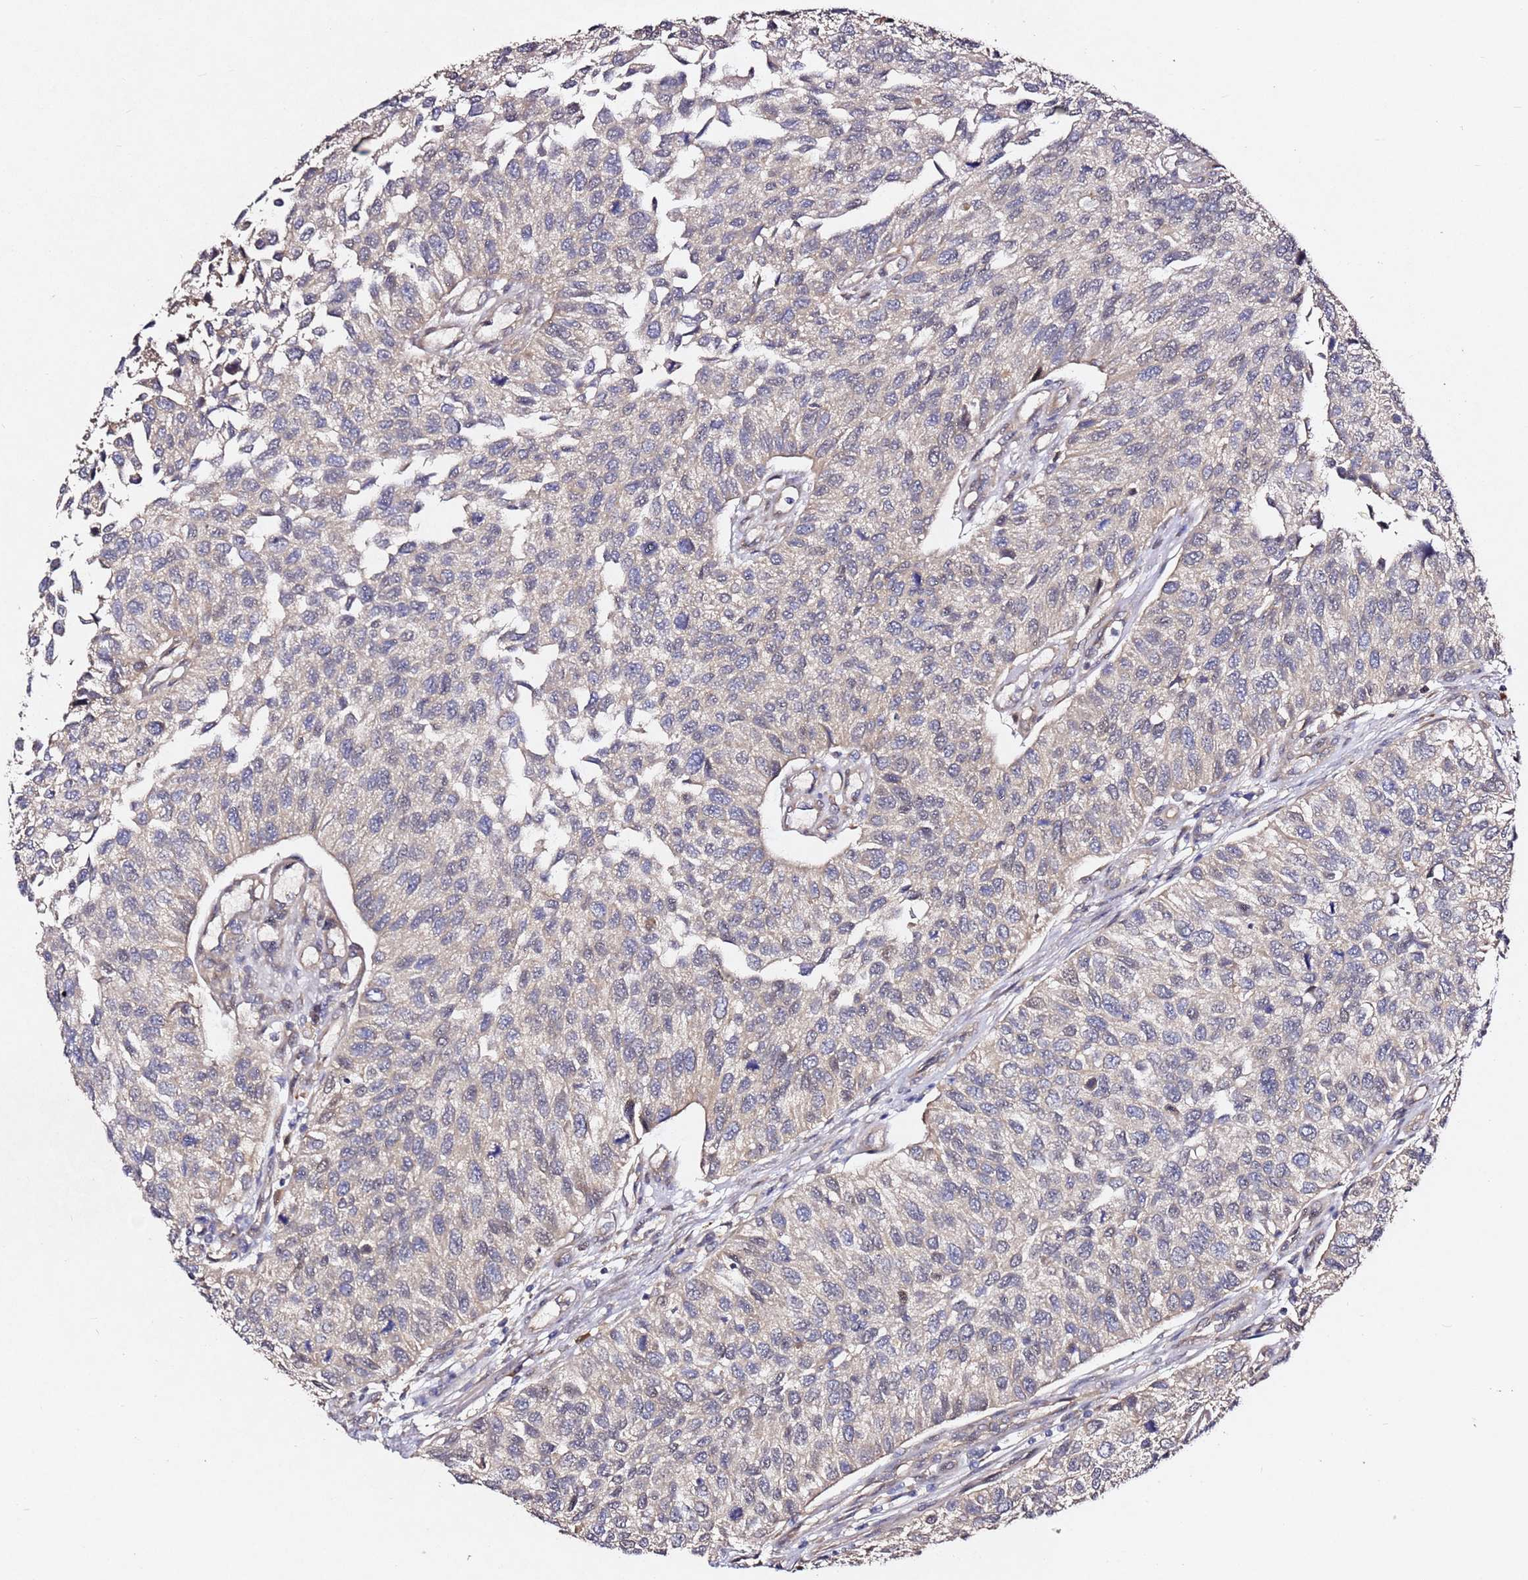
{"staining": {"intensity": "negative", "quantity": "none", "location": "none"}, "tissue": "urothelial cancer", "cell_type": "Tumor cells", "image_type": "cancer", "snomed": [{"axis": "morphology", "description": "Urothelial carcinoma, NOS"}, {"axis": "topography", "description": "Urinary bladder"}], "caption": "Immunohistochemistry (IHC) of human urothelial cancer reveals no staining in tumor cells.", "gene": "ALG11", "patient": {"sex": "male", "age": 55}}